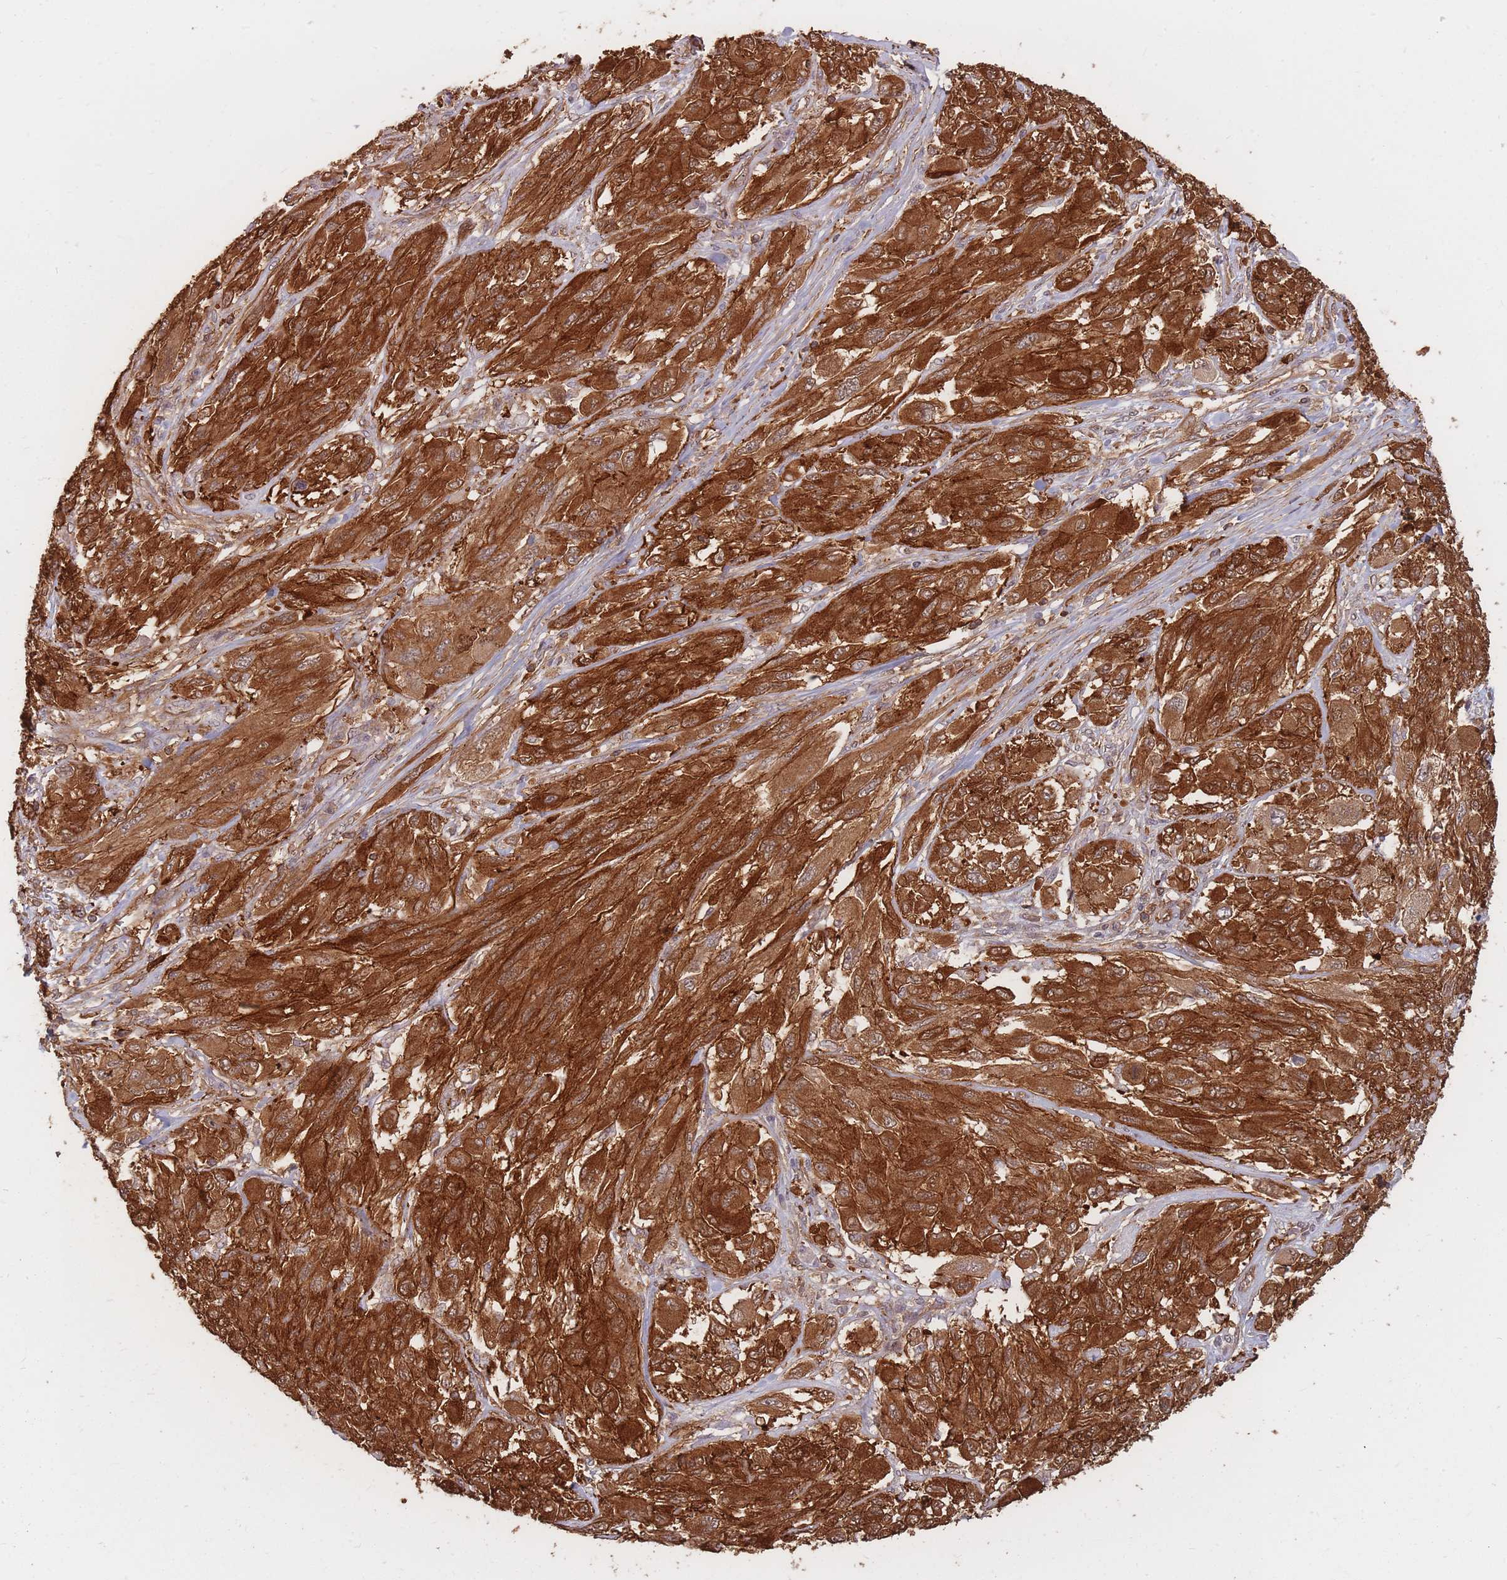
{"staining": {"intensity": "strong", "quantity": ">75%", "location": "cytoplasmic/membranous"}, "tissue": "melanoma", "cell_type": "Tumor cells", "image_type": "cancer", "snomed": [{"axis": "morphology", "description": "Malignant melanoma, NOS"}, {"axis": "topography", "description": "Skin"}], "caption": "A high-resolution micrograph shows IHC staining of melanoma, which demonstrates strong cytoplasmic/membranous expression in approximately >75% of tumor cells.", "gene": "PLS3", "patient": {"sex": "female", "age": 91}}